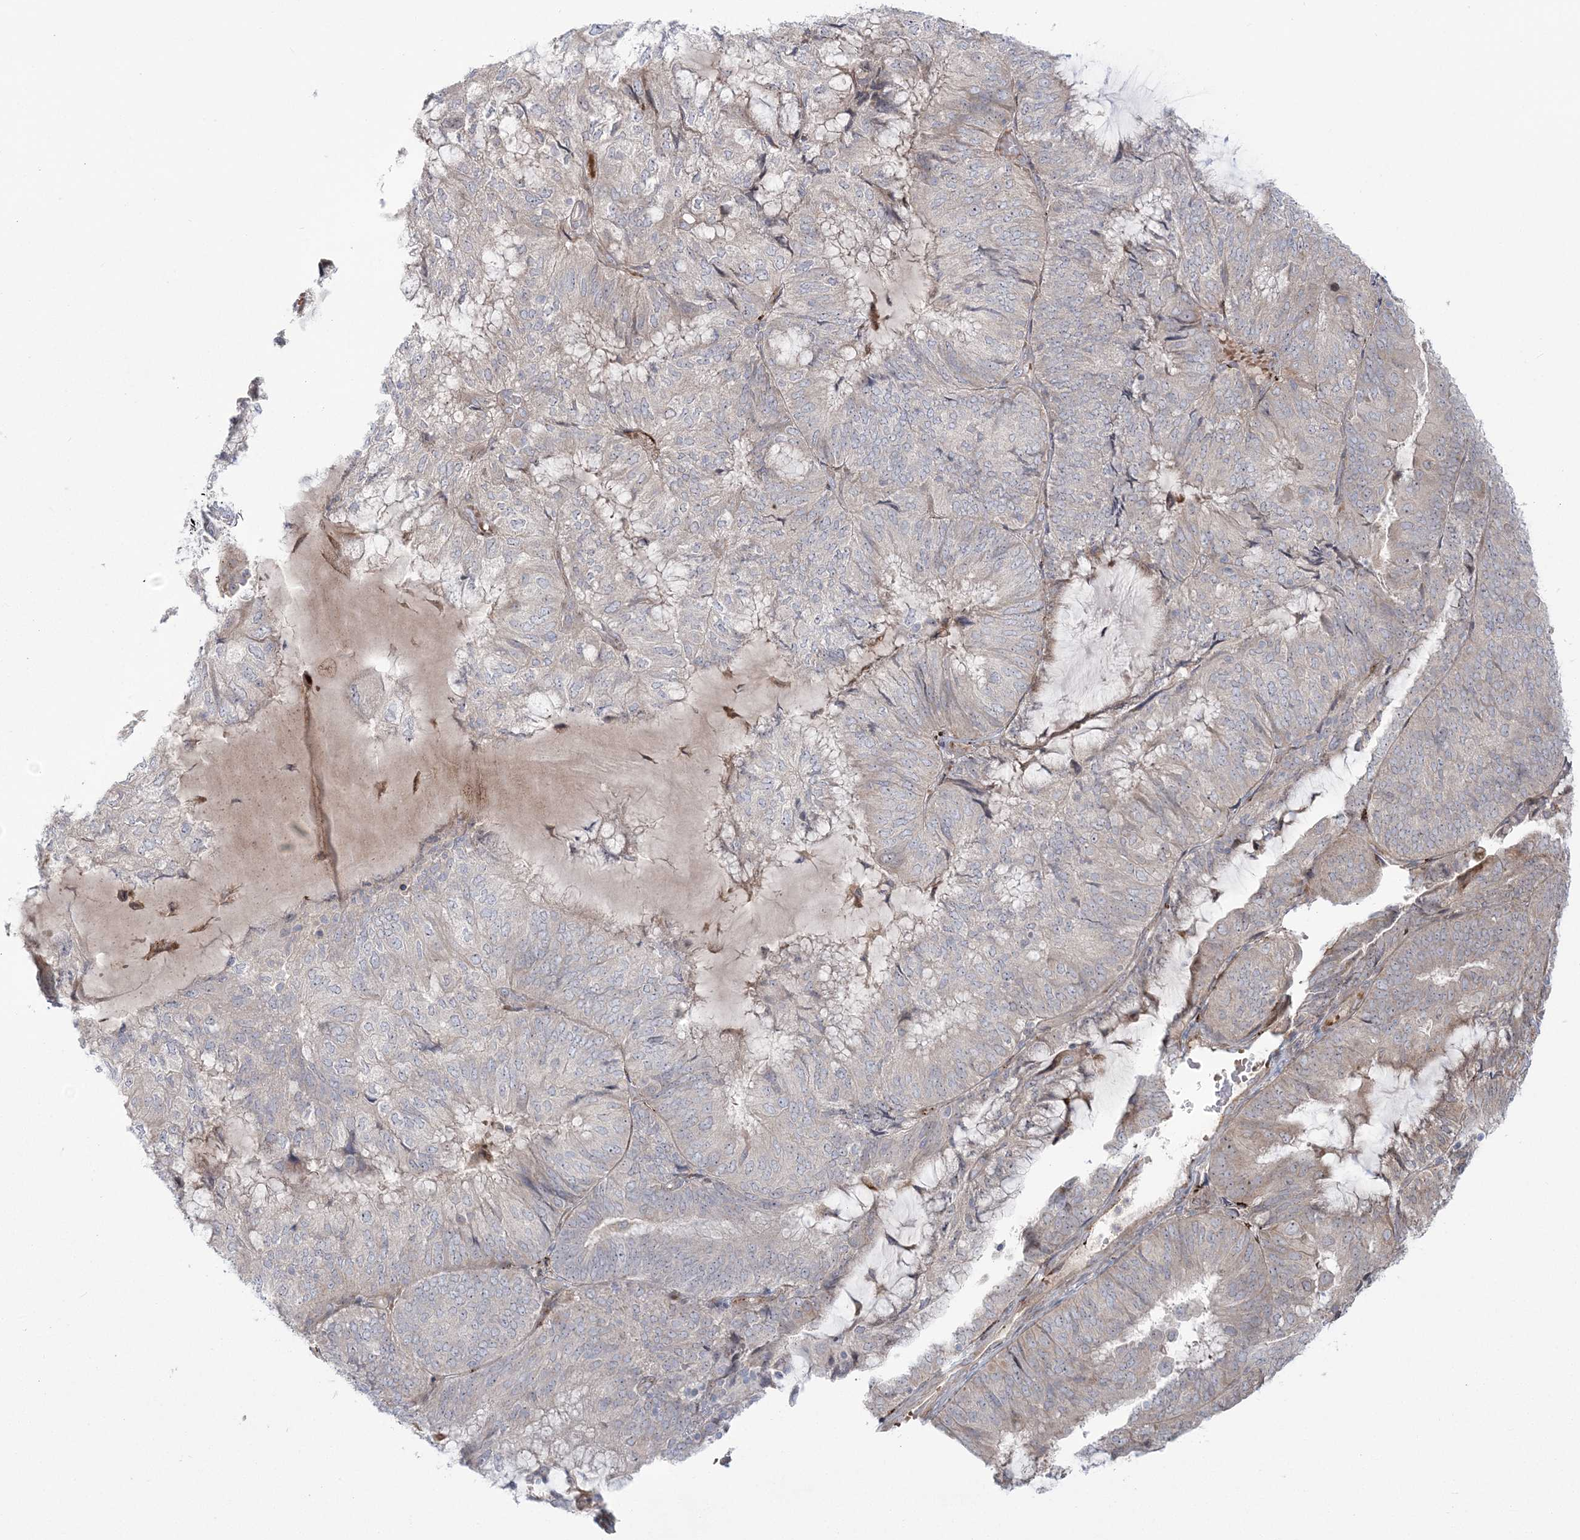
{"staining": {"intensity": "weak", "quantity": "<25%", "location": "cytoplasmic/membranous"}, "tissue": "endometrial cancer", "cell_type": "Tumor cells", "image_type": "cancer", "snomed": [{"axis": "morphology", "description": "Adenocarcinoma, NOS"}, {"axis": "topography", "description": "Endometrium"}], "caption": "Micrograph shows no protein expression in tumor cells of endometrial cancer (adenocarcinoma) tissue. Brightfield microscopy of immunohistochemistry (IHC) stained with DAB (brown) and hematoxylin (blue), captured at high magnification.", "gene": "NUDT9", "patient": {"sex": "female", "age": 81}}